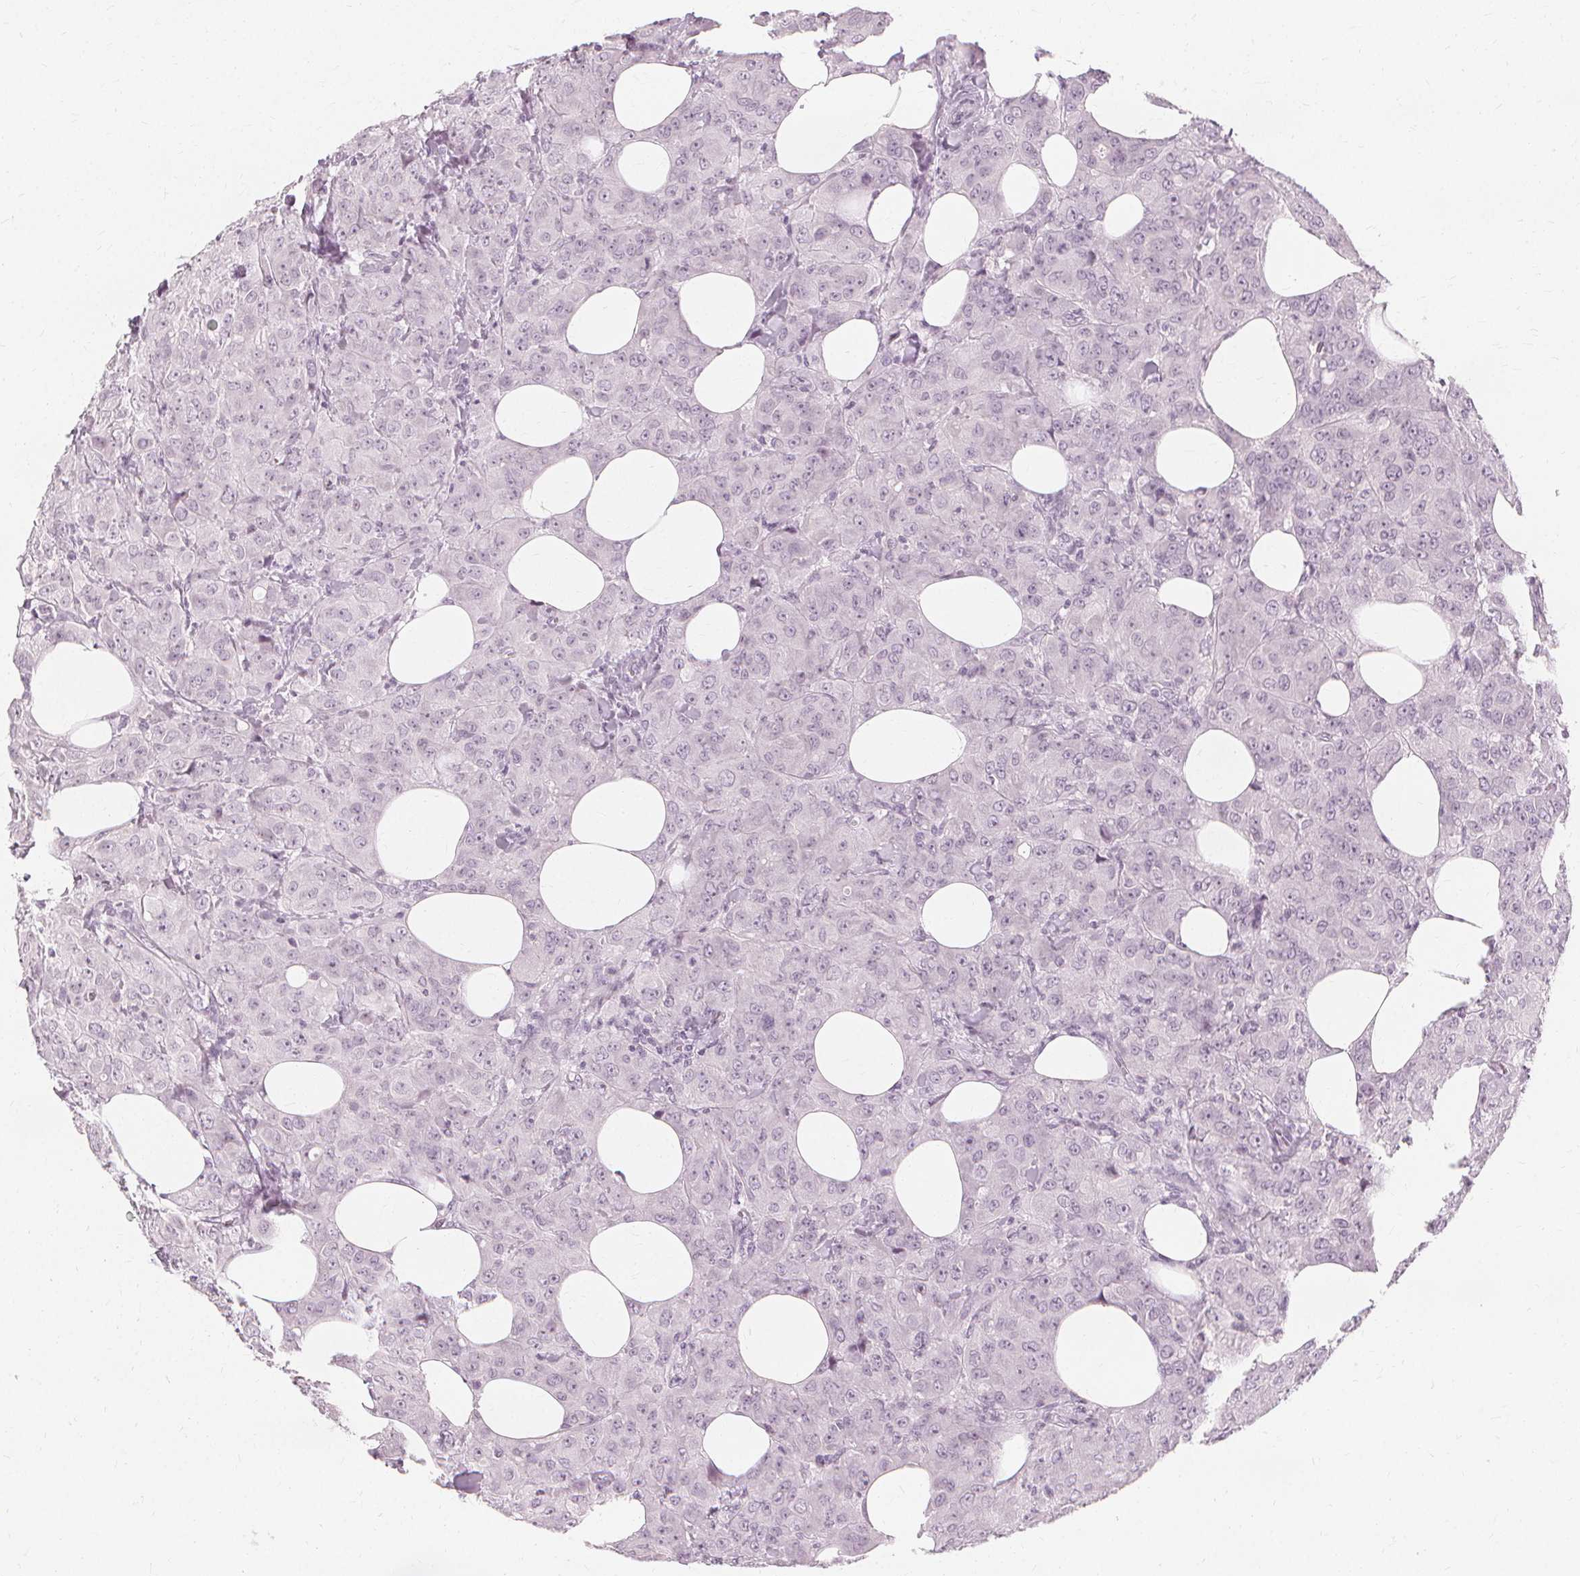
{"staining": {"intensity": "negative", "quantity": "none", "location": "none"}, "tissue": "breast cancer", "cell_type": "Tumor cells", "image_type": "cancer", "snomed": [{"axis": "morphology", "description": "Normal tissue, NOS"}, {"axis": "morphology", "description": "Duct carcinoma"}, {"axis": "topography", "description": "Breast"}], "caption": "DAB (3,3'-diaminobenzidine) immunohistochemical staining of human breast infiltrating ductal carcinoma shows no significant positivity in tumor cells.", "gene": "NXPE1", "patient": {"sex": "female", "age": 43}}